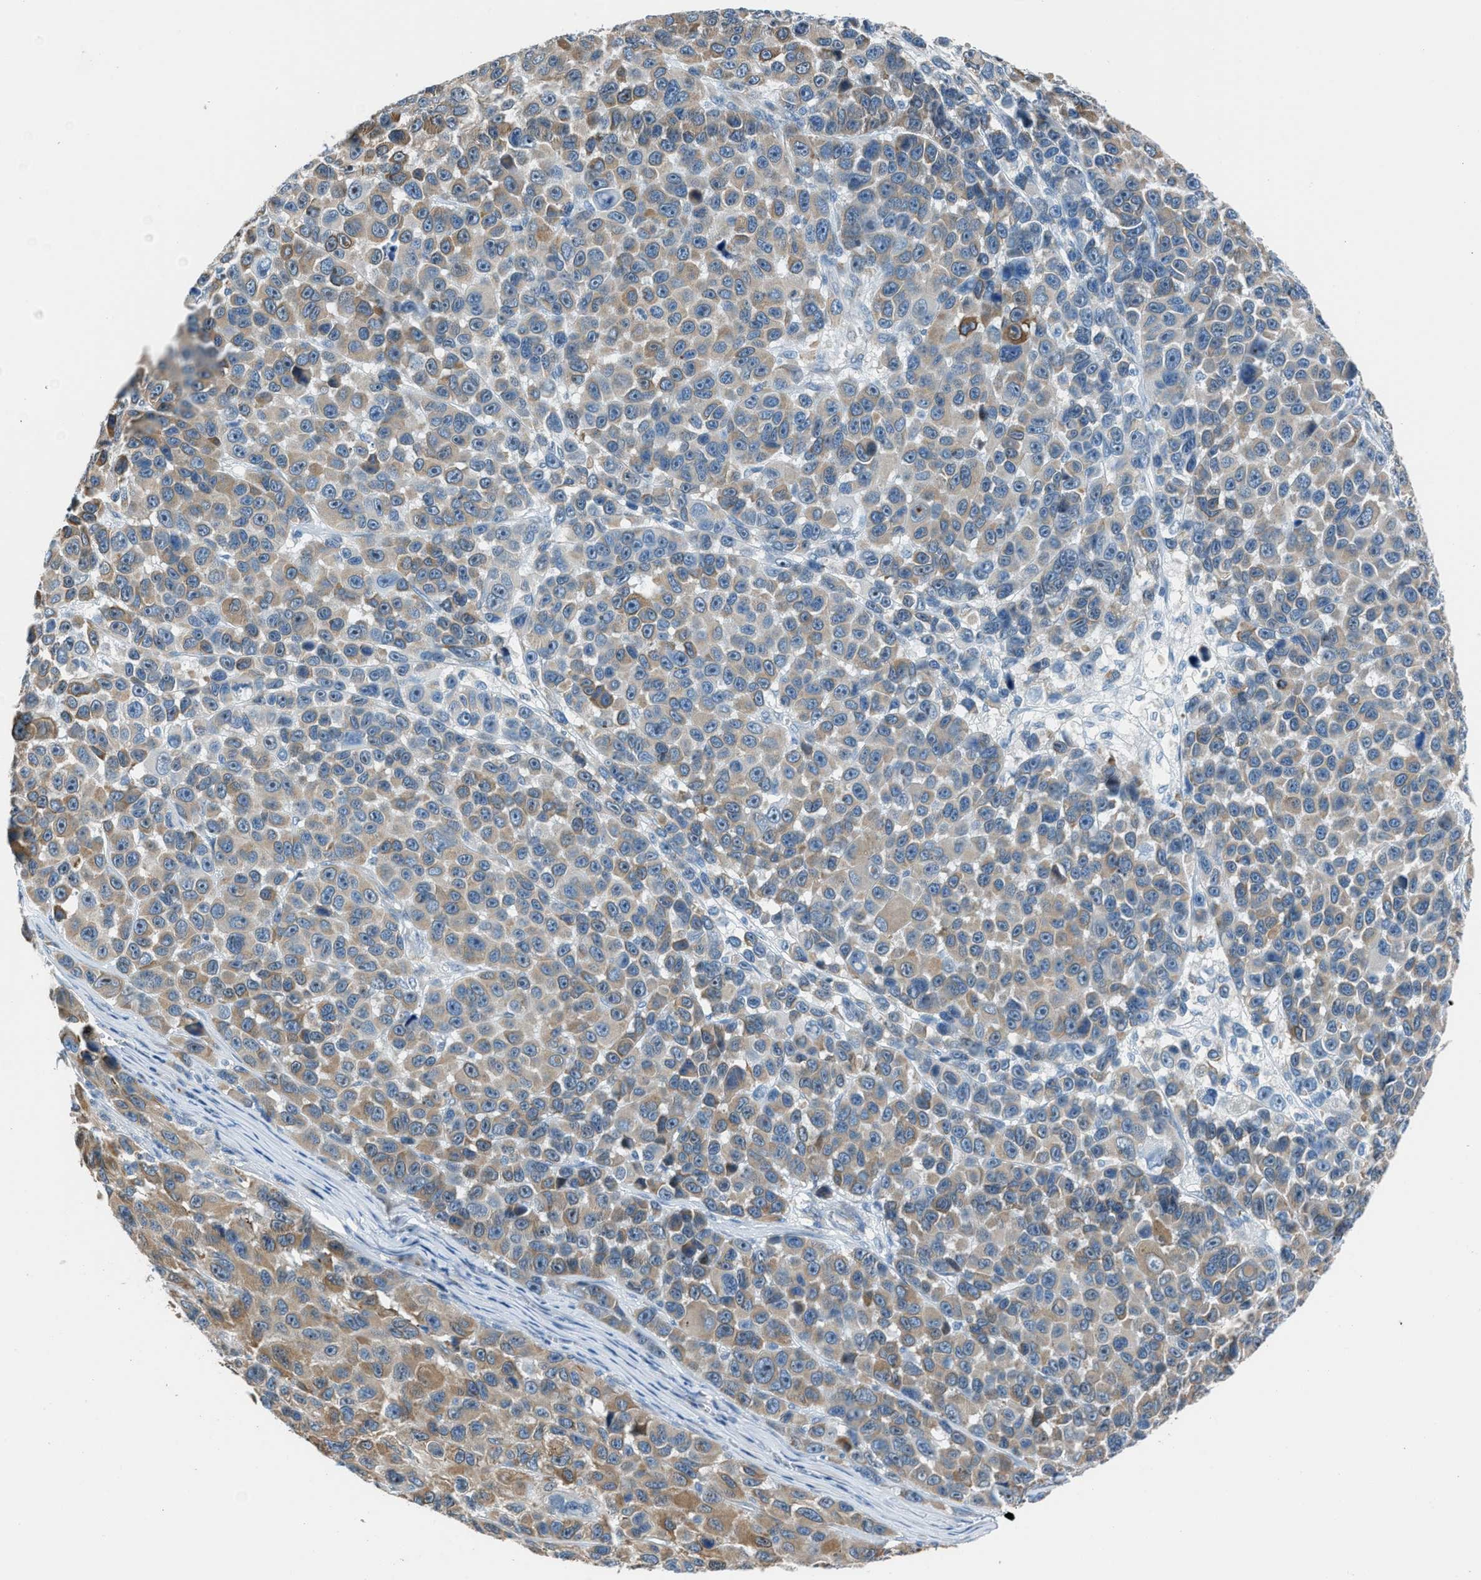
{"staining": {"intensity": "moderate", "quantity": ">75%", "location": "cytoplasmic/membranous"}, "tissue": "melanoma", "cell_type": "Tumor cells", "image_type": "cancer", "snomed": [{"axis": "morphology", "description": "Malignant melanoma, NOS"}, {"axis": "topography", "description": "Skin"}], "caption": "DAB (3,3'-diaminobenzidine) immunohistochemical staining of malignant melanoma displays moderate cytoplasmic/membranous protein staining in approximately >75% of tumor cells.", "gene": "RNF41", "patient": {"sex": "male", "age": 53}}